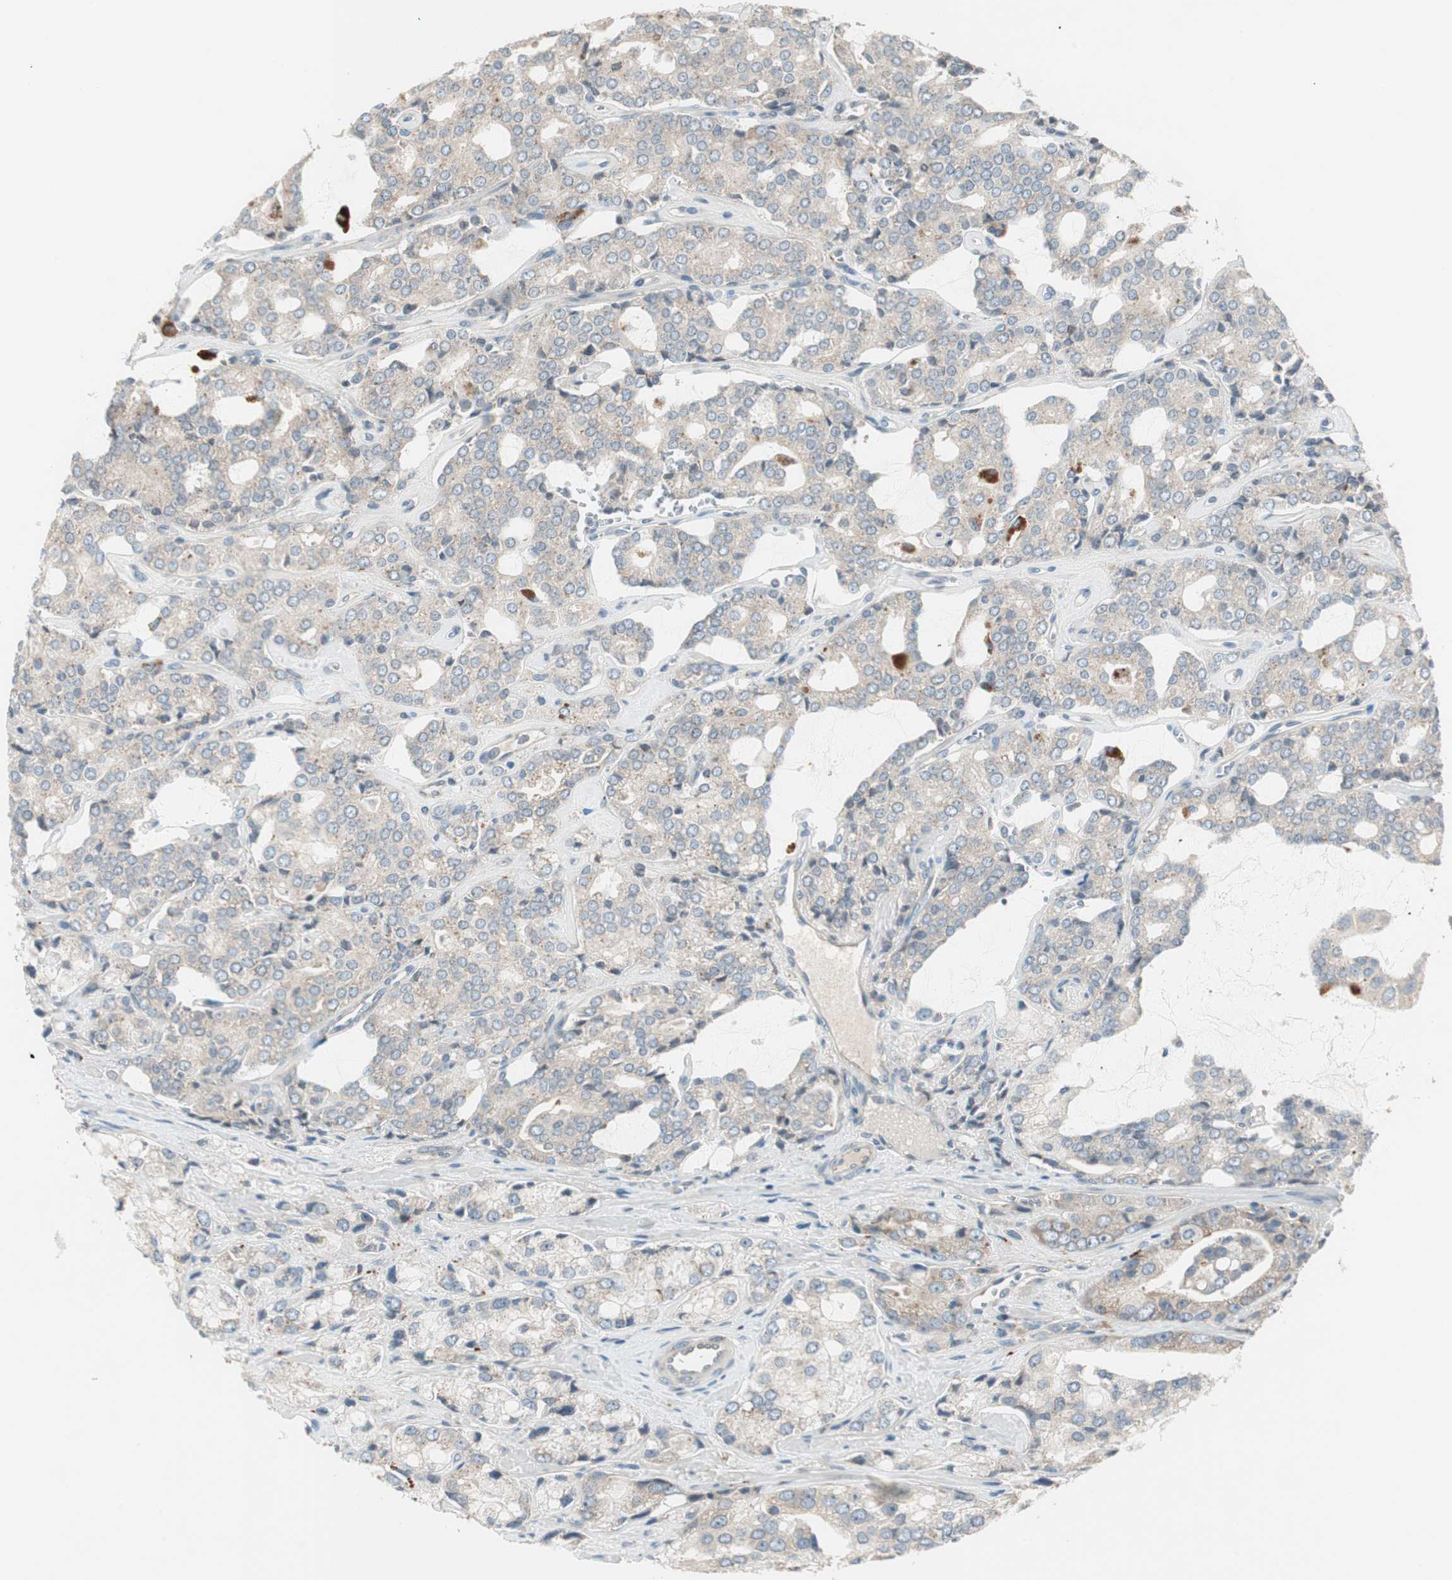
{"staining": {"intensity": "weak", "quantity": ">75%", "location": "cytoplasmic/membranous"}, "tissue": "prostate cancer", "cell_type": "Tumor cells", "image_type": "cancer", "snomed": [{"axis": "morphology", "description": "Adenocarcinoma, High grade"}, {"axis": "topography", "description": "Prostate"}], "caption": "This histopathology image reveals immunohistochemistry (IHC) staining of human prostate cancer, with low weak cytoplasmic/membranous positivity in about >75% of tumor cells.", "gene": "RPL23", "patient": {"sex": "male", "age": 67}}